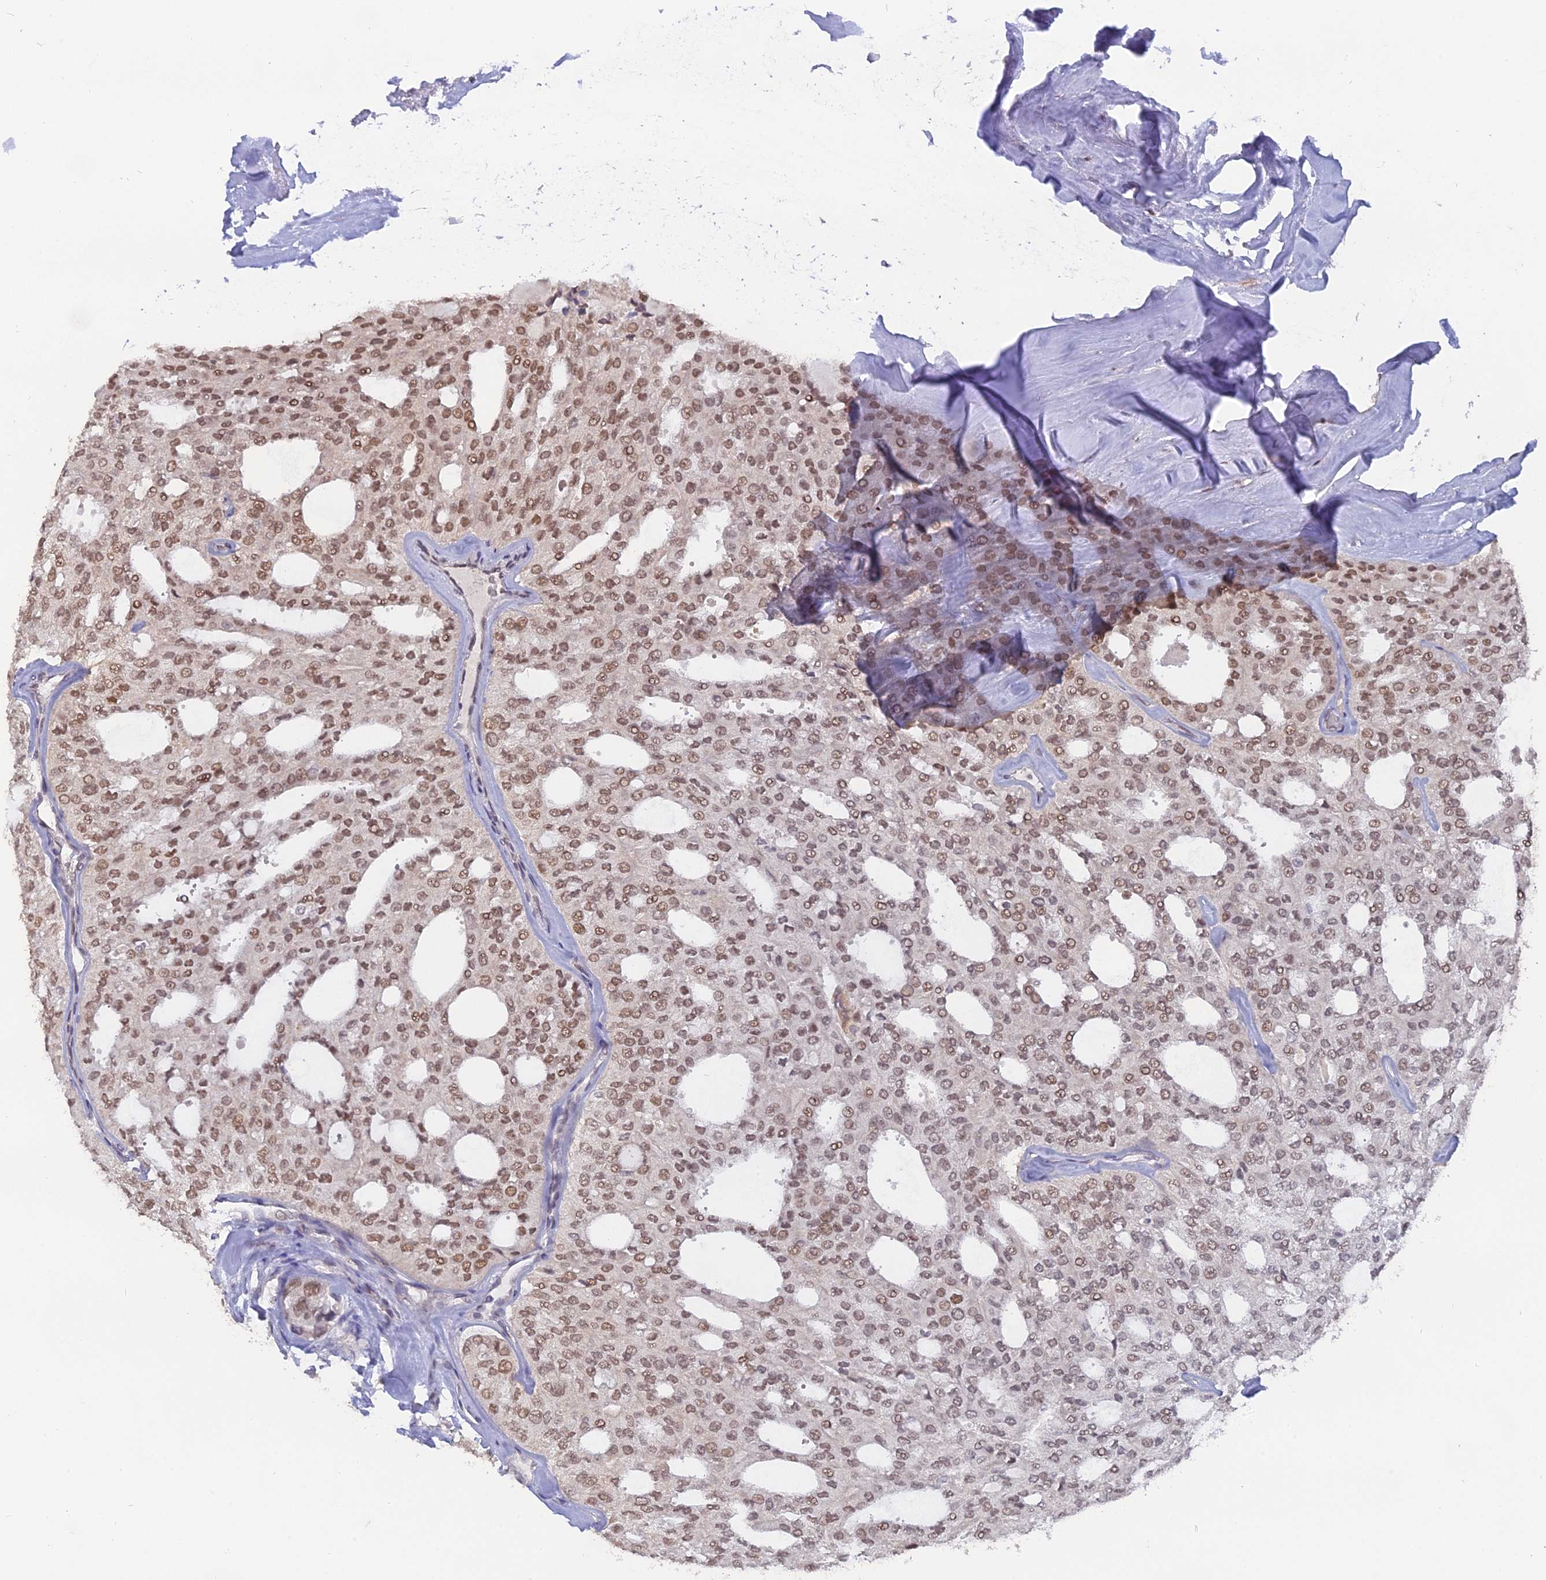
{"staining": {"intensity": "moderate", "quantity": ">75%", "location": "nuclear"}, "tissue": "thyroid cancer", "cell_type": "Tumor cells", "image_type": "cancer", "snomed": [{"axis": "morphology", "description": "Follicular adenoma carcinoma, NOS"}, {"axis": "topography", "description": "Thyroid gland"}], "caption": "Immunohistochemistry (IHC) (DAB) staining of thyroid cancer demonstrates moderate nuclear protein positivity in about >75% of tumor cells.", "gene": "NR1H3", "patient": {"sex": "male", "age": 75}}